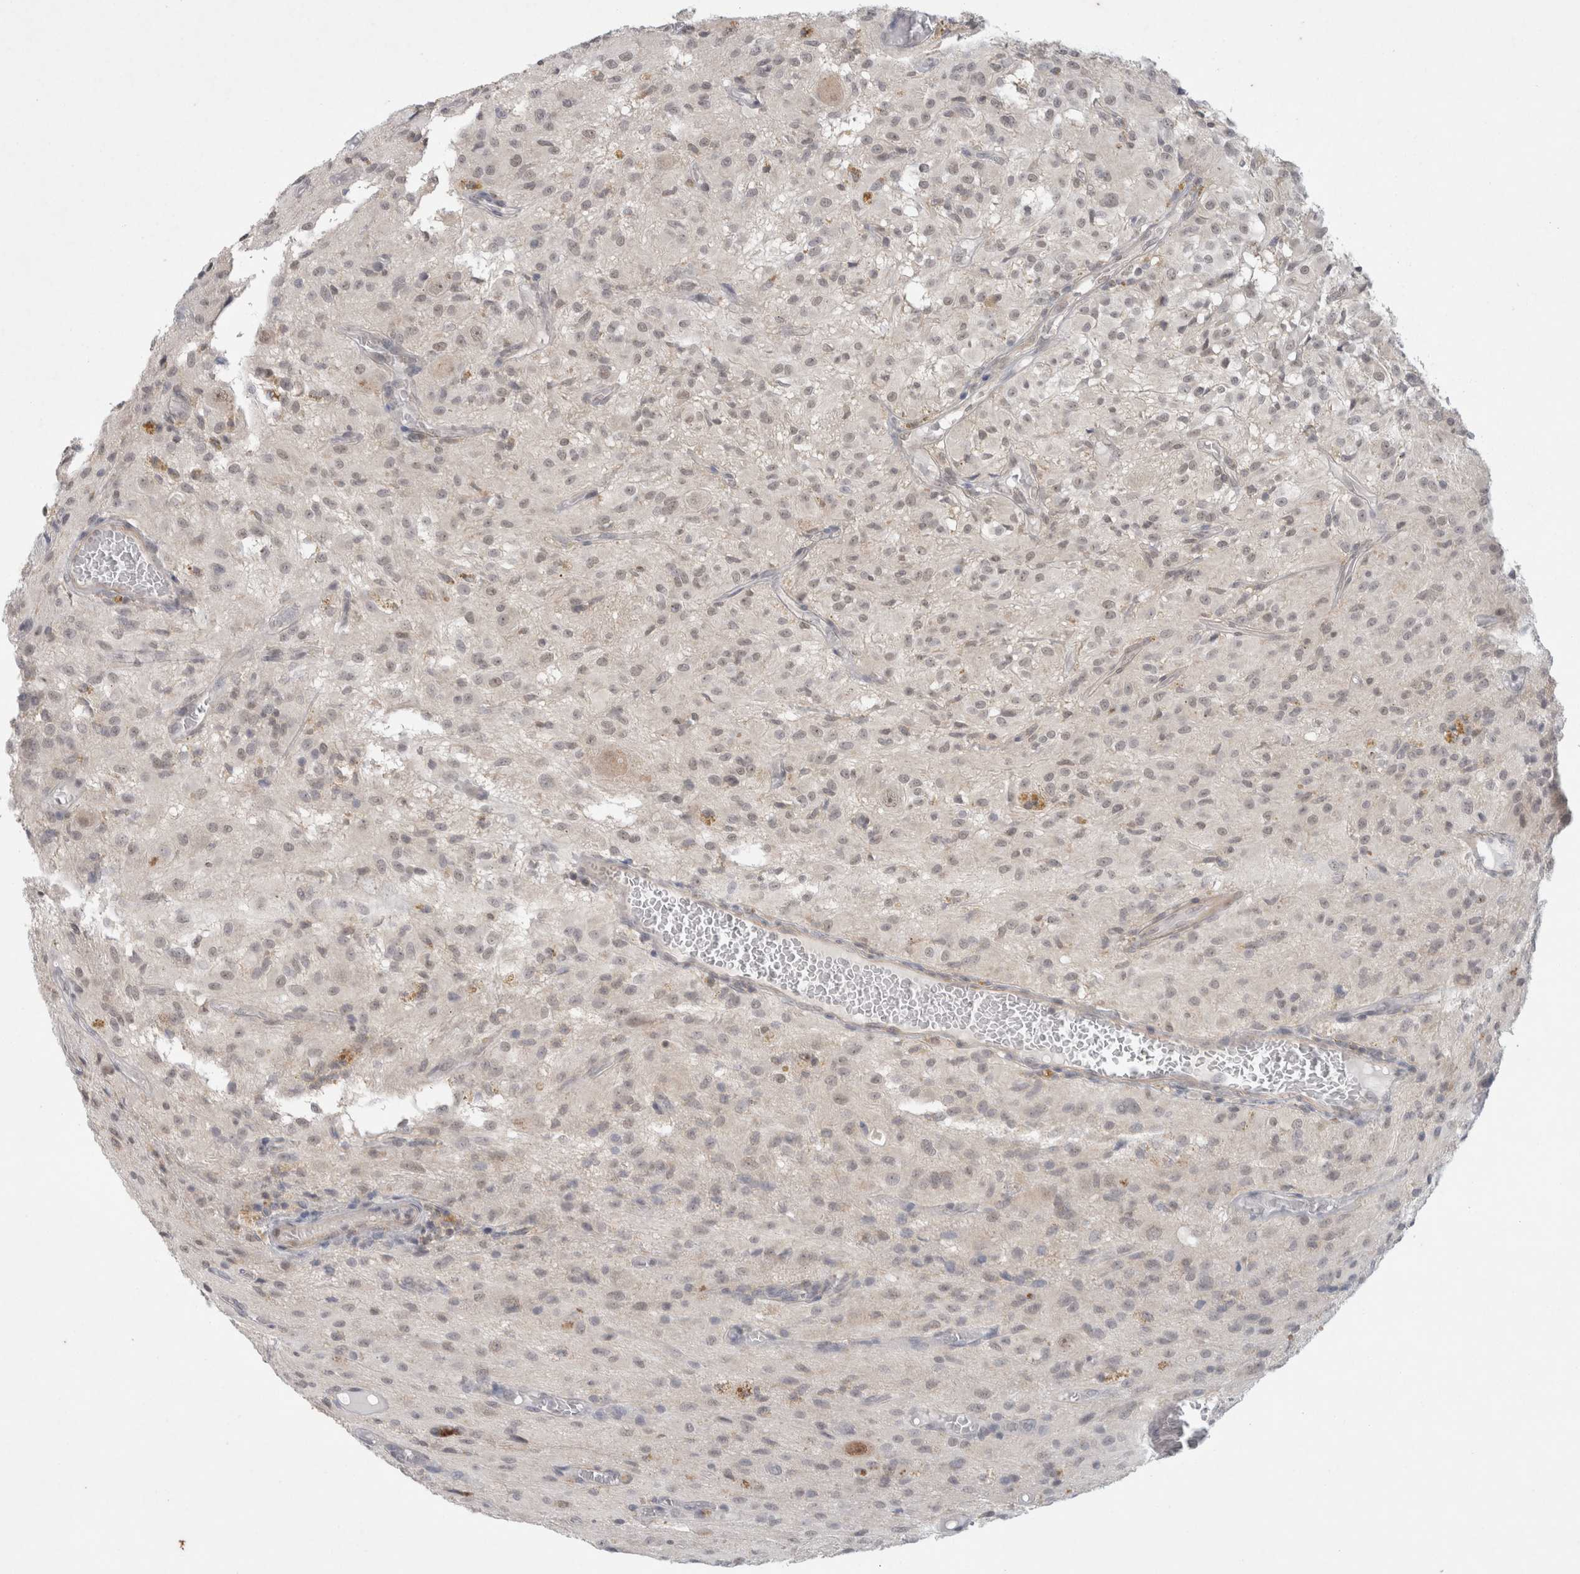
{"staining": {"intensity": "weak", "quantity": "25%-75%", "location": "nuclear"}, "tissue": "glioma", "cell_type": "Tumor cells", "image_type": "cancer", "snomed": [{"axis": "morphology", "description": "Glioma, malignant, High grade"}, {"axis": "topography", "description": "Brain"}], "caption": "Immunohistochemical staining of glioma exhibits weak nuclear protein positivity in approximately 25%-75% of tumor cells.", "gene": "FBXO42", "patient": {"sex": "female", "age": 59}}